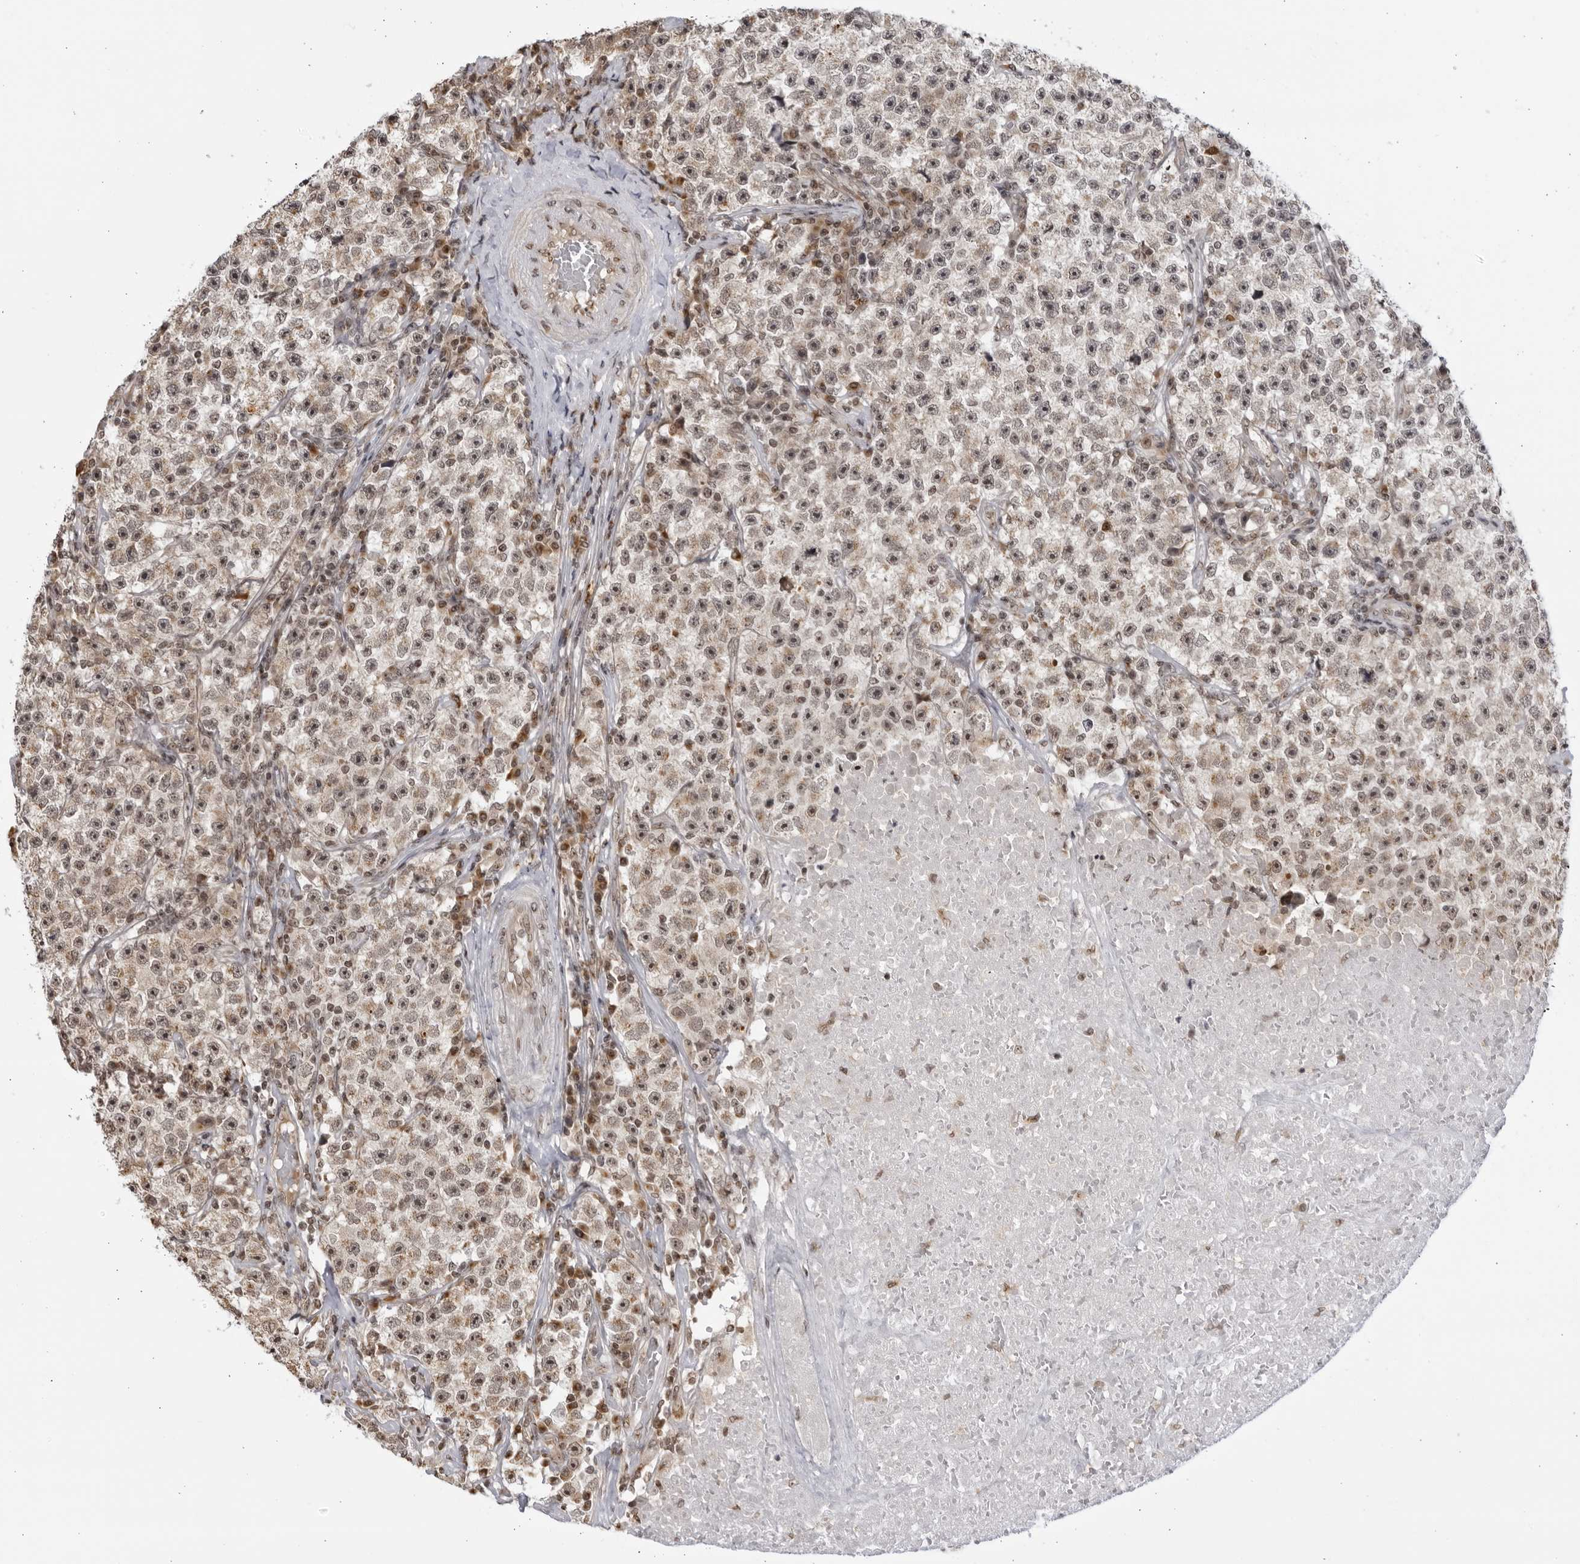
{"staining": {"intensity": "weak", "quantity": "<25%", "location": "cytoplasmic/membranous,nuclear"}, "tissue": "testis cancer", "cell_type": "Tumor cells", "image_type": "cancer", "snomed": [{"axis": "morphology", "description": "Seminoma, NOS"}, {"axis": "topography", "description": "Testis"}], "caption": "Testis seminoma was stained to show a protein in brown. There is no significant staining in tumor cells.", "gene": "RASGEF1C", "patient": {"sex": "male", "age": 22}}